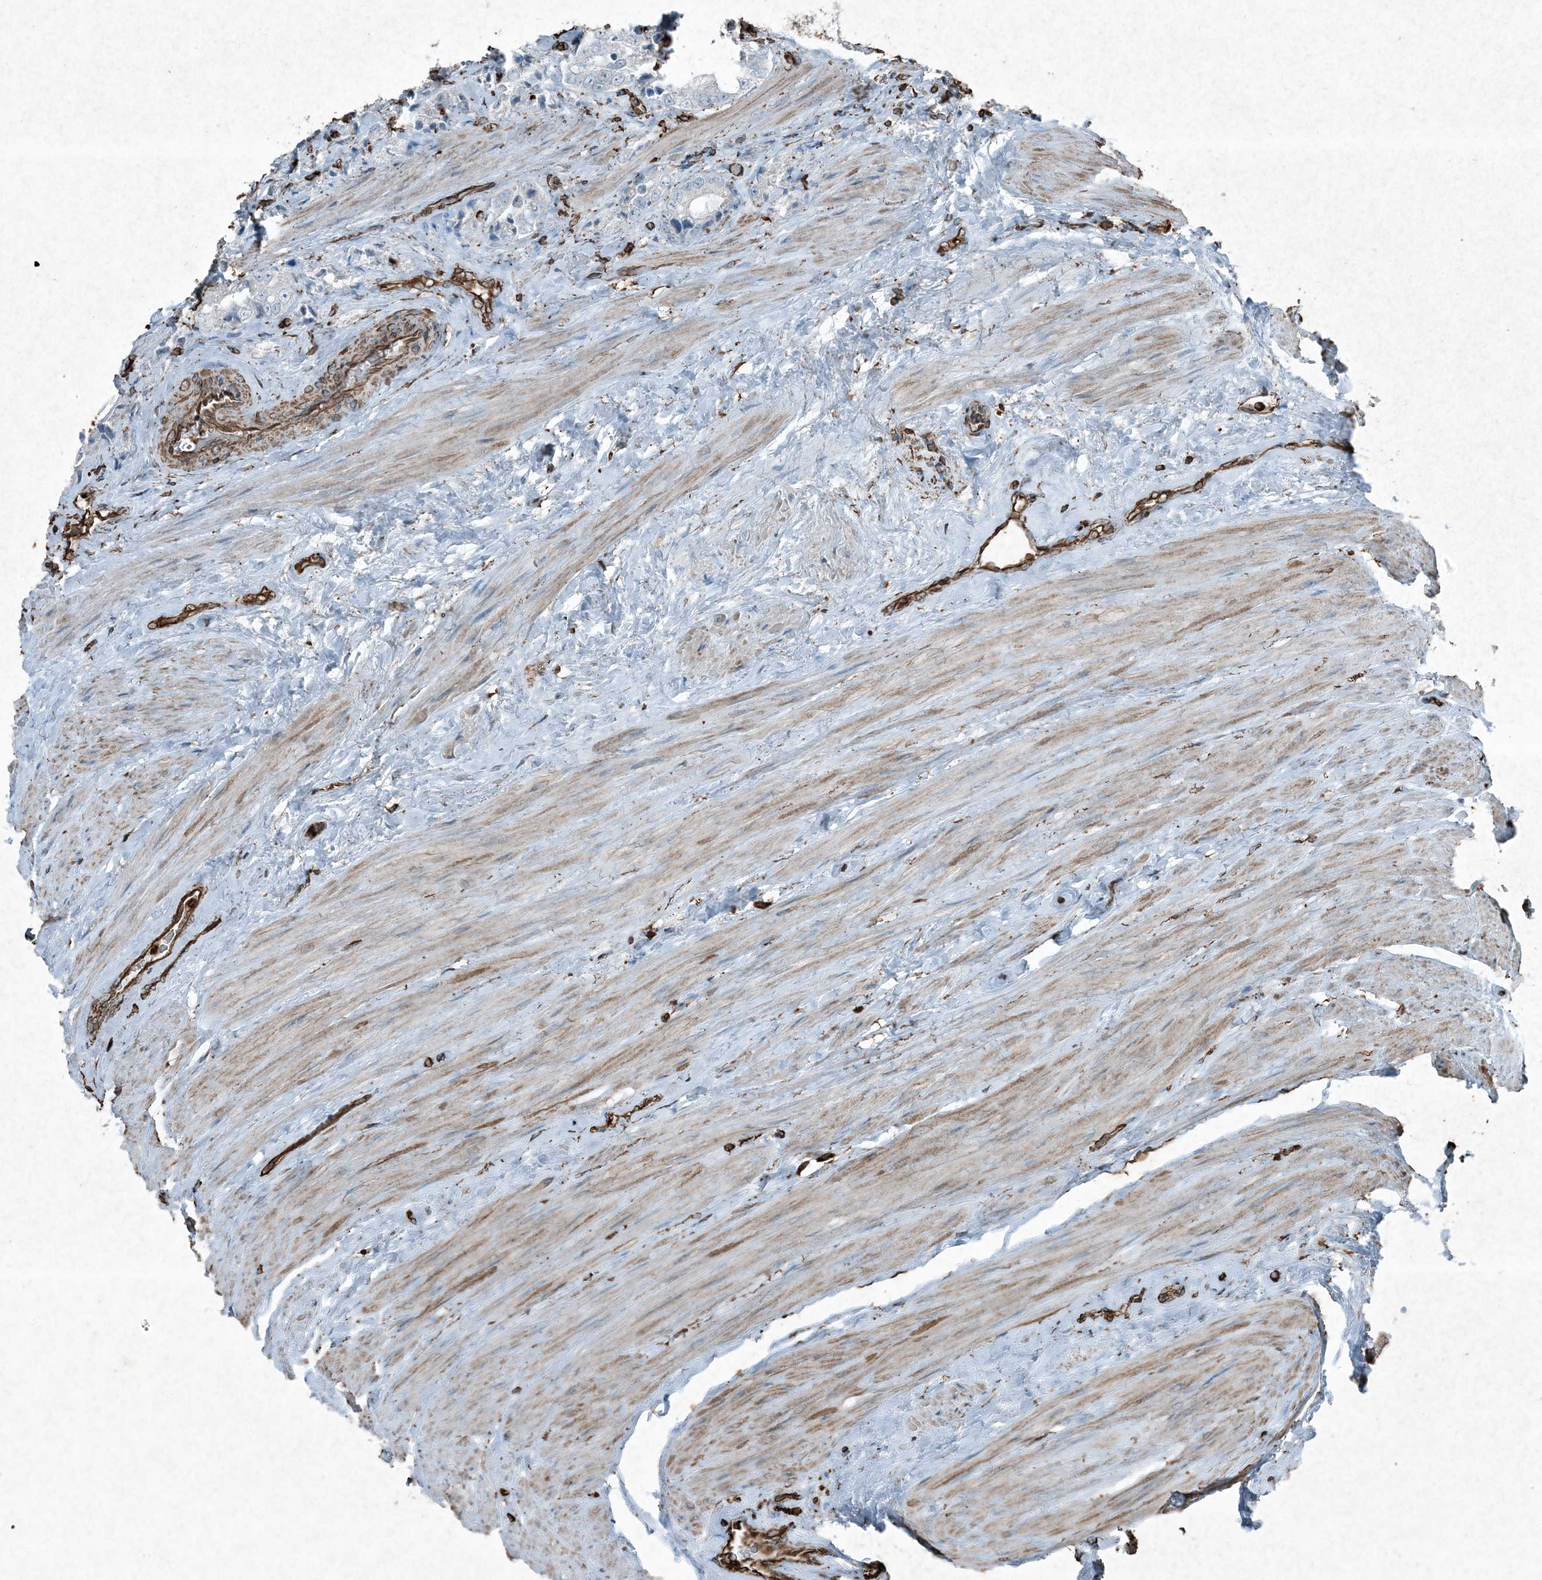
{"staining": {"intensity": "negative", "quantity": "none", "location": "none"}, "tissue": "prostate cancer", "cell_type": "Tumor cells", "image_type": "cancer", "snomed": [{"axis": "morphology", "description": "Adenocarcinoma, High grade"}, {"axis": "topography", "description": "Prostate"}], "caption": "This is an immunohistochemistry (IHC) image of prostate cancer (adenocarcinoma (high-grade)). There is no expression in tumor cells.", "gene": "RYK", "patient": {"sex": "male", "age": 61}}